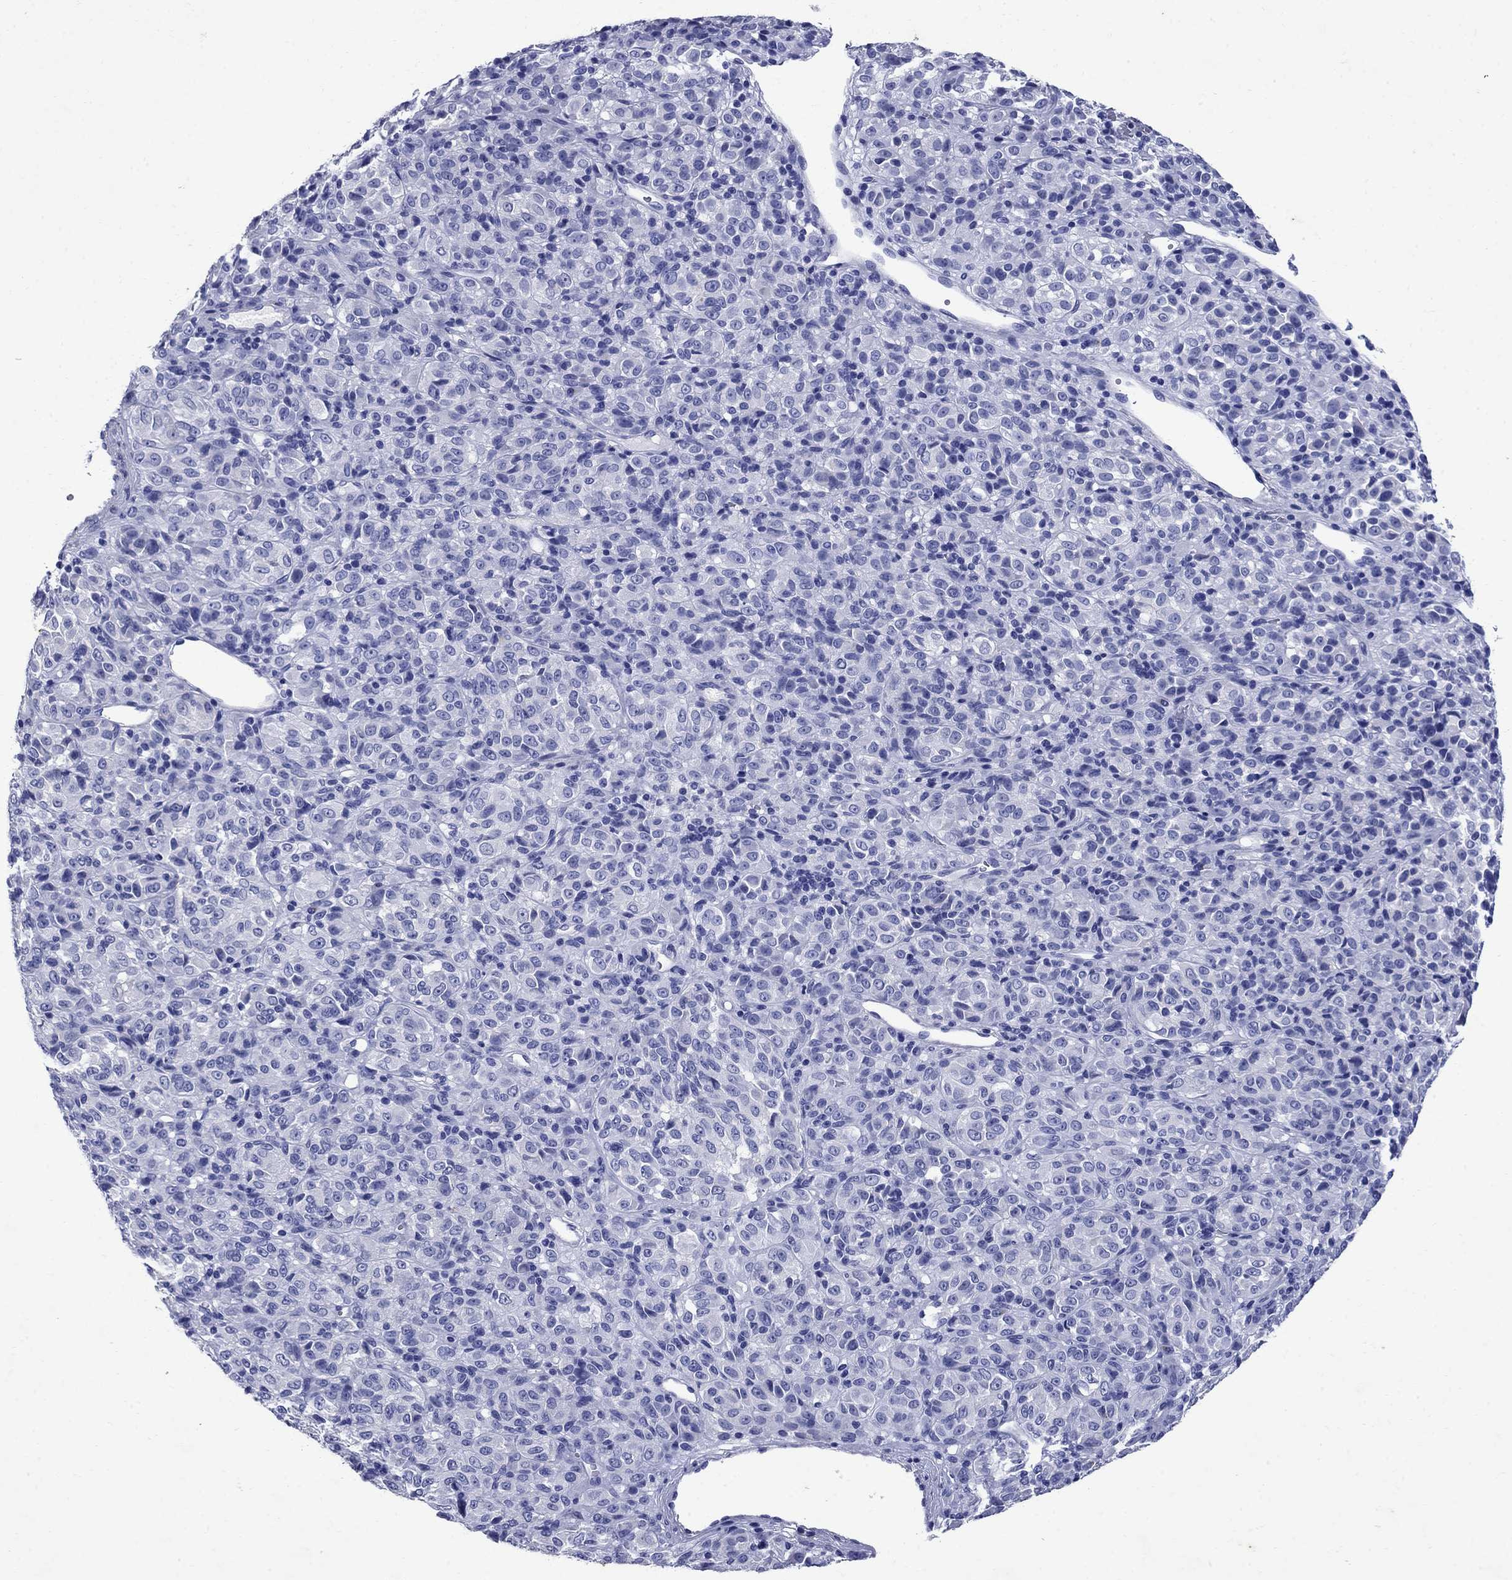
{"staining": {"intensity": "negative", "quantity": "none", "location": "none"}, "tissue": "melanoma", "cell_type": "Tumor cells", "image_type": "cancer", "snomed": [{"axis": "morphology", "description": "Malignant melanoma, Metastatic site"}, {"axis": "topography", "description": "Brain"}], "caption": "An image of malignant melanoma (metastatic site) stained for a protein shows no brown staining in tumor cells.", "gene": "CD1A", "patient": {"sex": "female", "age": 56}}